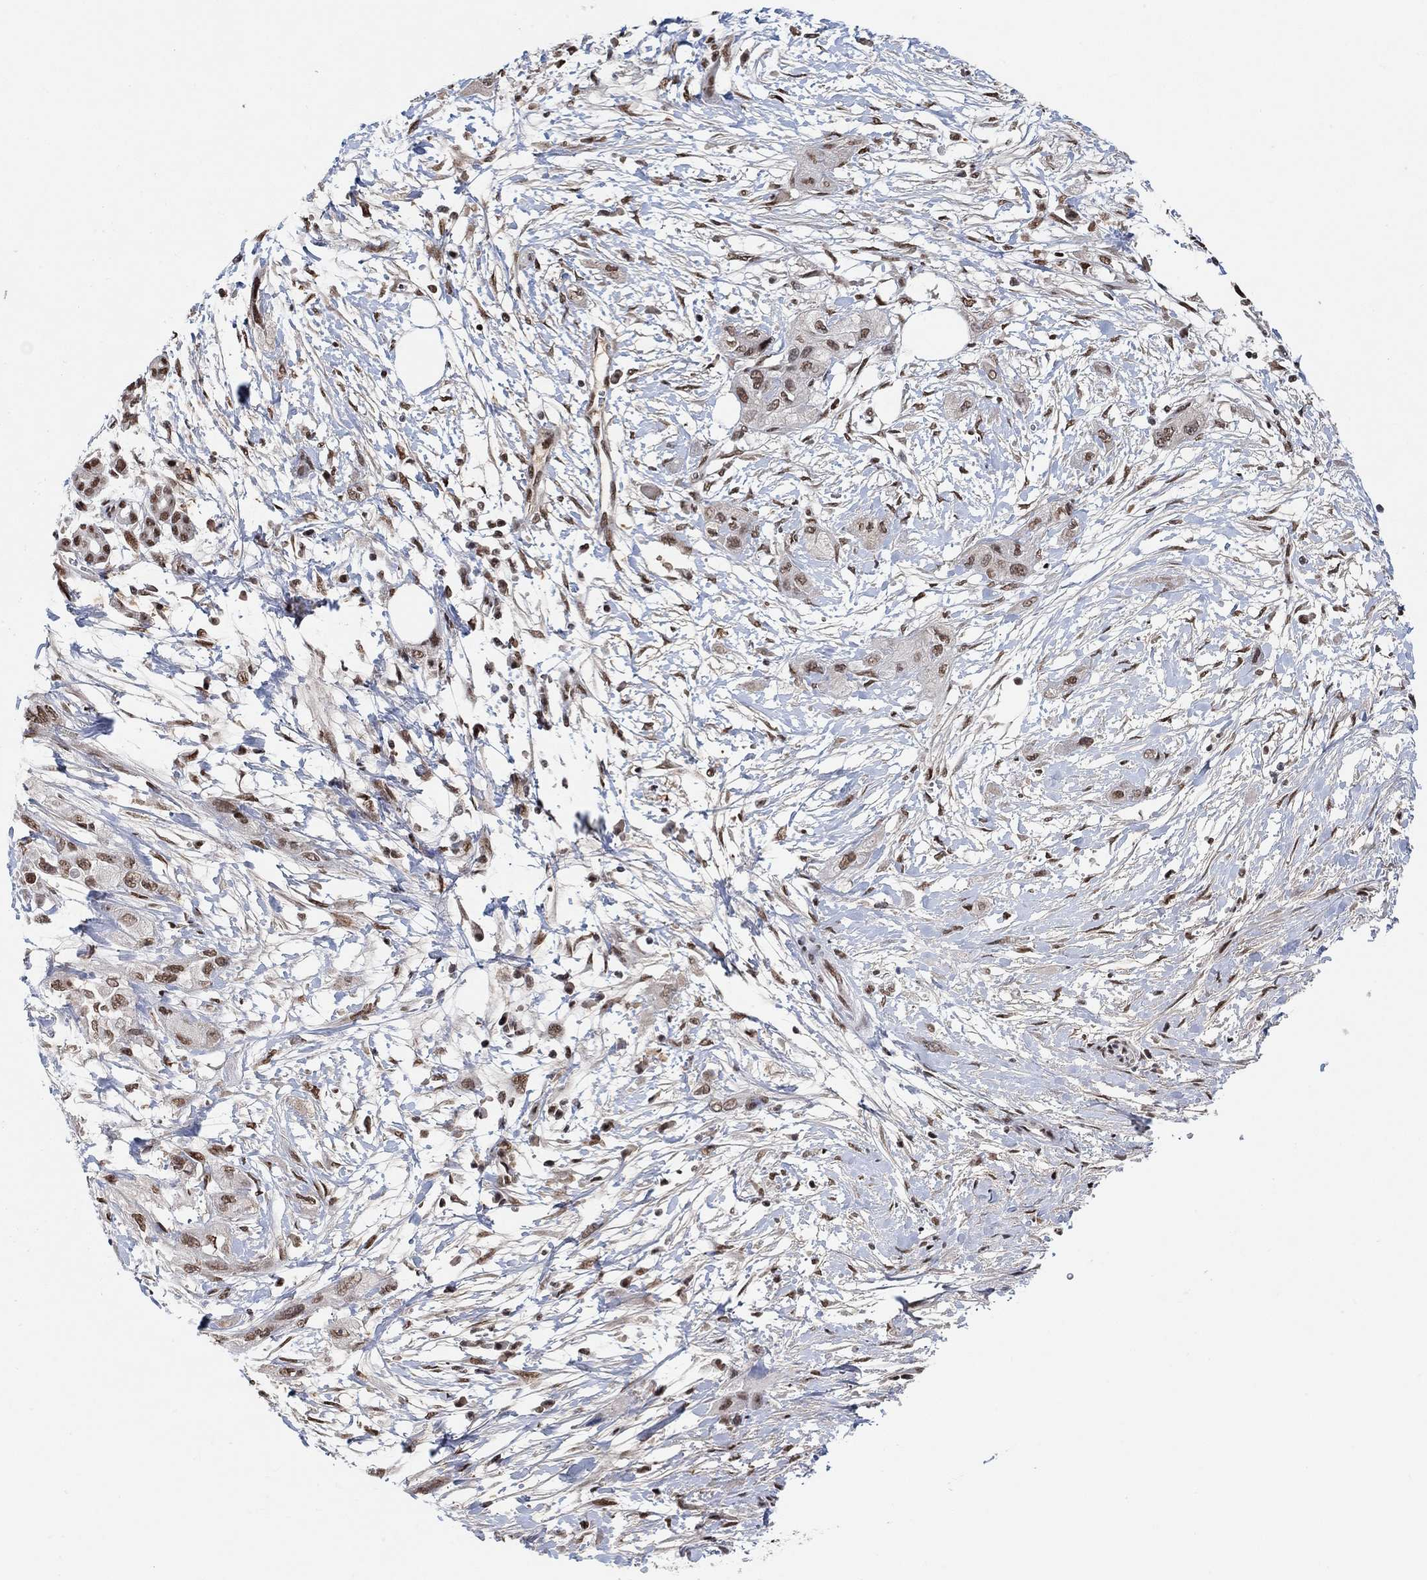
{"staining": {"intensity": "moderate", "quantity": ">75%", "location": "nuclear"}, "tissue": "pancreatic cancer", "cell_type": "Tumor cells", "image_type": "cancer", "snomed": [{"axis": "morphology", "description": "Adenocarcinoma, NOS"}, {"axis": "topography", "description": "Pancreas"}], "caption": "Immunohistochemical staining of human adenocarcinoma (pancreatic) displays medium levels of moderate nuclear protein expression in about >75% of tumor cells.", "gene": "USP39", "patient": {"sex": "male", "age": 72}}